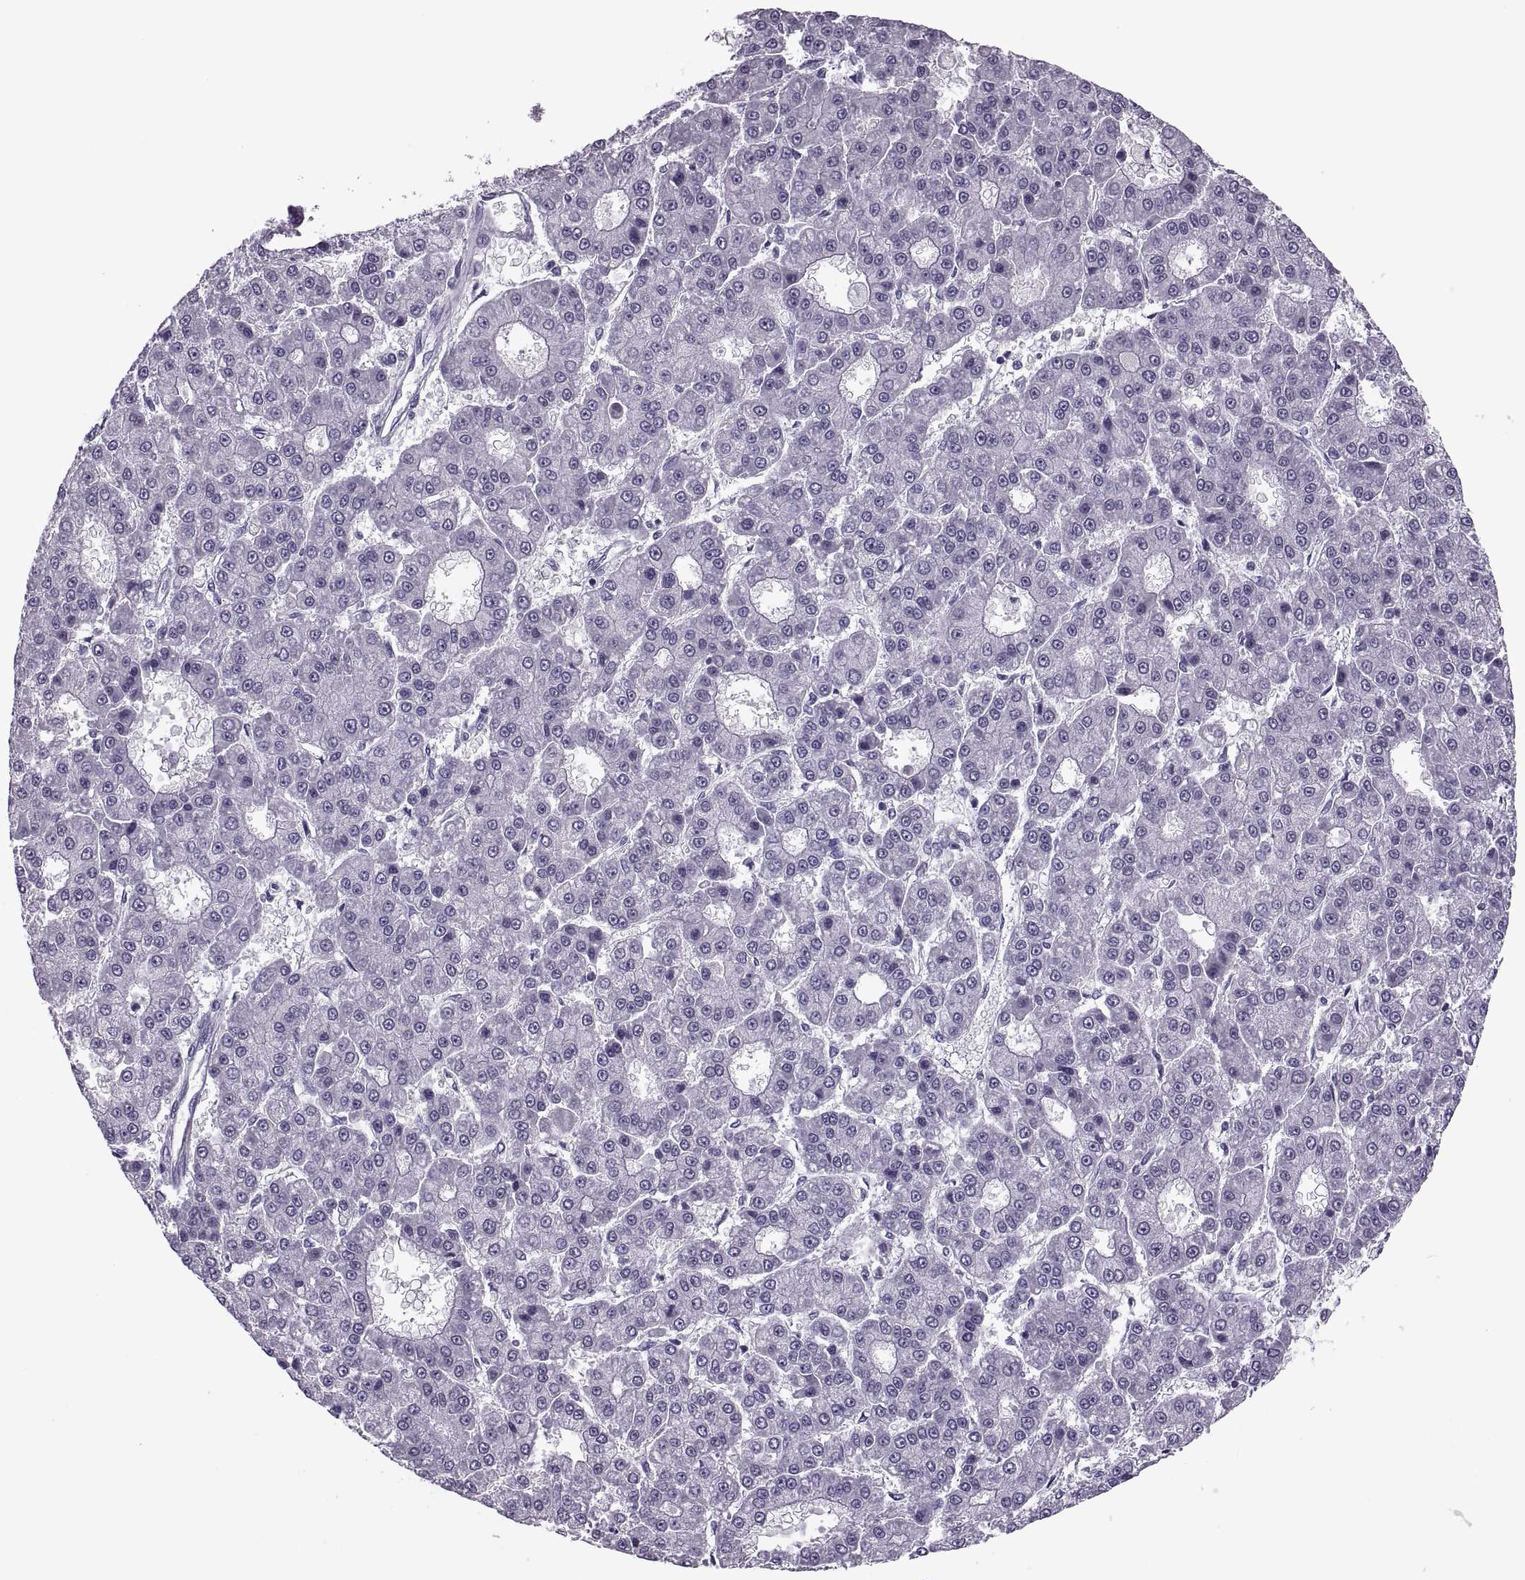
{"staining": {"intensity": "negative", "quantity": "none", "location": "none"}, "tissue": "liver cancer", "cell_type": "Tumor cells", "image_type": "cancer", "snomed": [{"axis": "morphology", "description": "Carcinoma, Hepatocellular, NOS"}, {"axis": "topography", "description": "Liver"}], "caption": "Liver cancer was stained to show a protein in brown. There is no significant positivity in tumor cells.", "gene": "SYNGR4", "patient": {"sex": "male", "age": 70}}